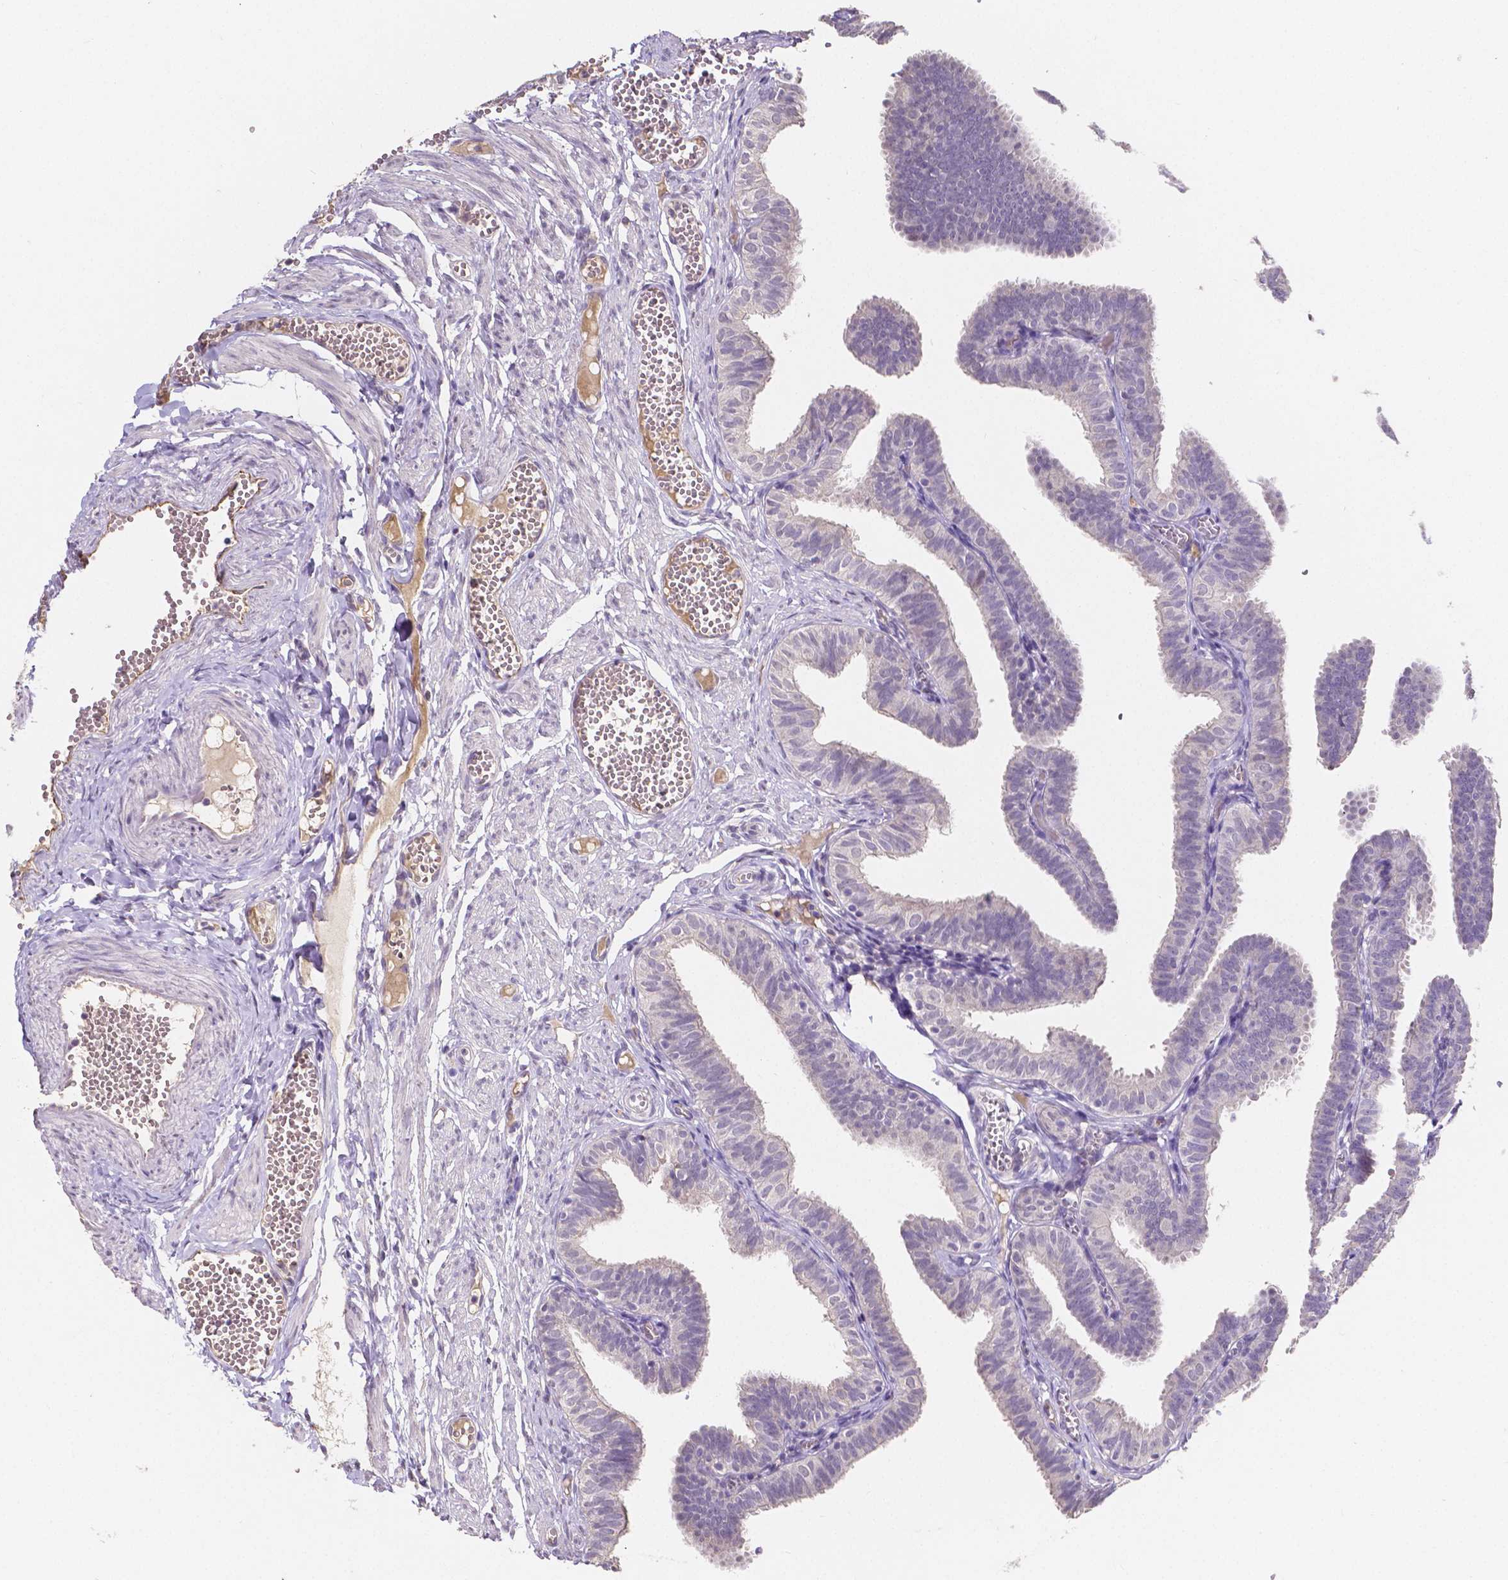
{"staining": {"intensity": "negative", "quantity": "none", "location": "none"}, "tissue": "fallopian tube", "cell_type": "Glandular cells", "image_type": "normal", "snomed": [{"axis": "morphology", "description": "Normal tissue, NOS"}, {"axis": "topography", "description": "Fallopian tube"}], "caption": "DAB (3,3'-diaminobenzidine) immunohistochemical staining of normal human fallopian tube exhibits no significant staining in glandular cells. (DAB (3,3'-diaminobenzidine) immunohistochemistry (IHC) with hematoxylin counter stain).", "gene": "ELAVL2", "patient": {"sex": "female", "age": 25}}